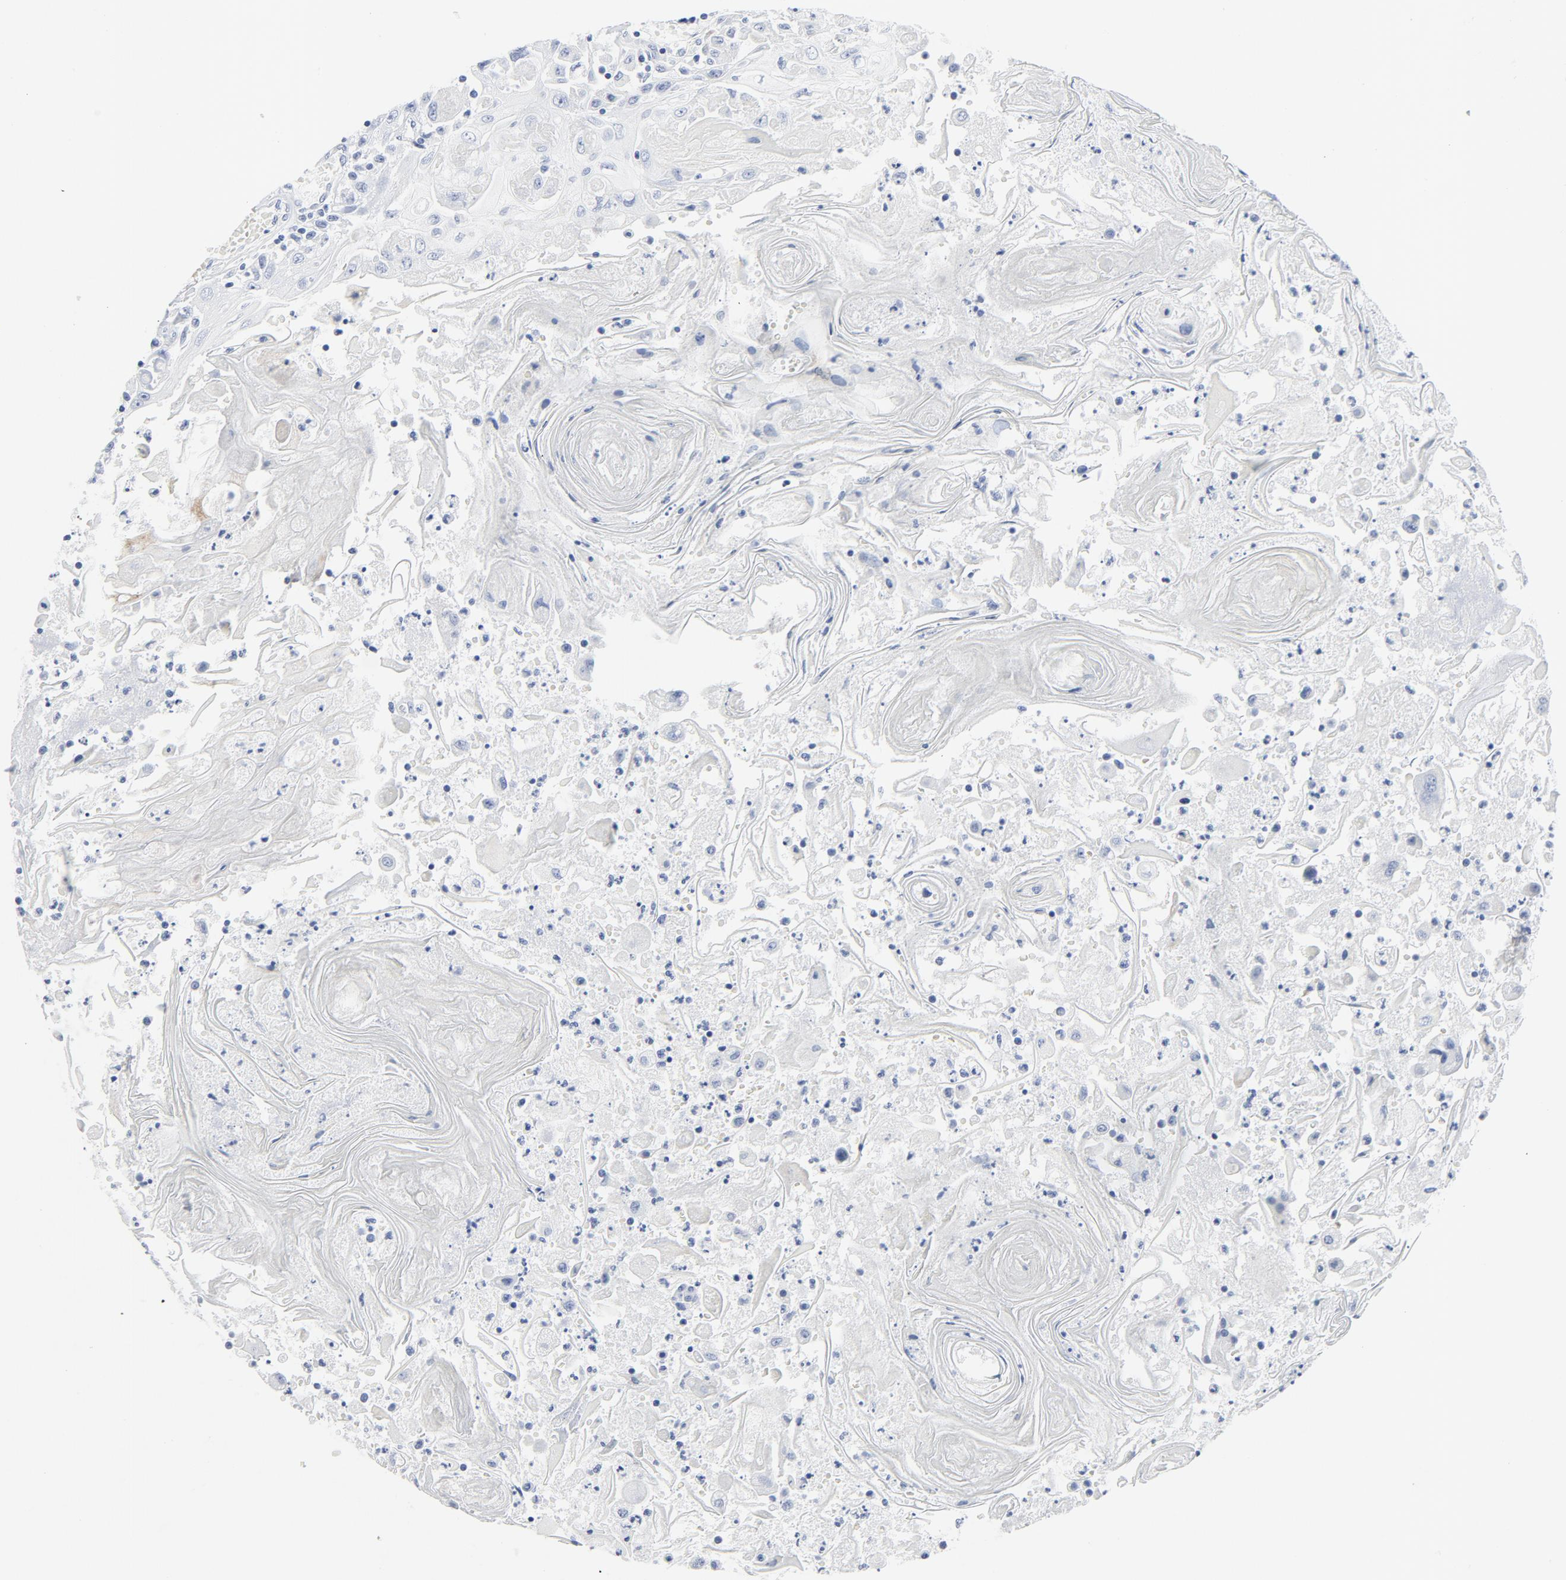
{"staining": {"intensity": "negative", "quantity": "none", "location": "none"}, "tissue": "head and neck cancer", "cell_type": "Tumor cells", "image_type": "cancer", "snomed": [{"axis": "morphology", "description": "Squamous cell carcinoma, NOS"}, {"axis": "topography", "description": "Oral tissue"}, {"axis": "topography", "description": "Head-Neck"}], "caption": "A high-resolution micrograph shows immunohistochemistry (IHC) staining of head and neck cancer (squamous cell carcinoma), which shows no significant positivity in tumor cells.", "gene": "TUBB1", "patient": {"sex": "female", "age": 76}}